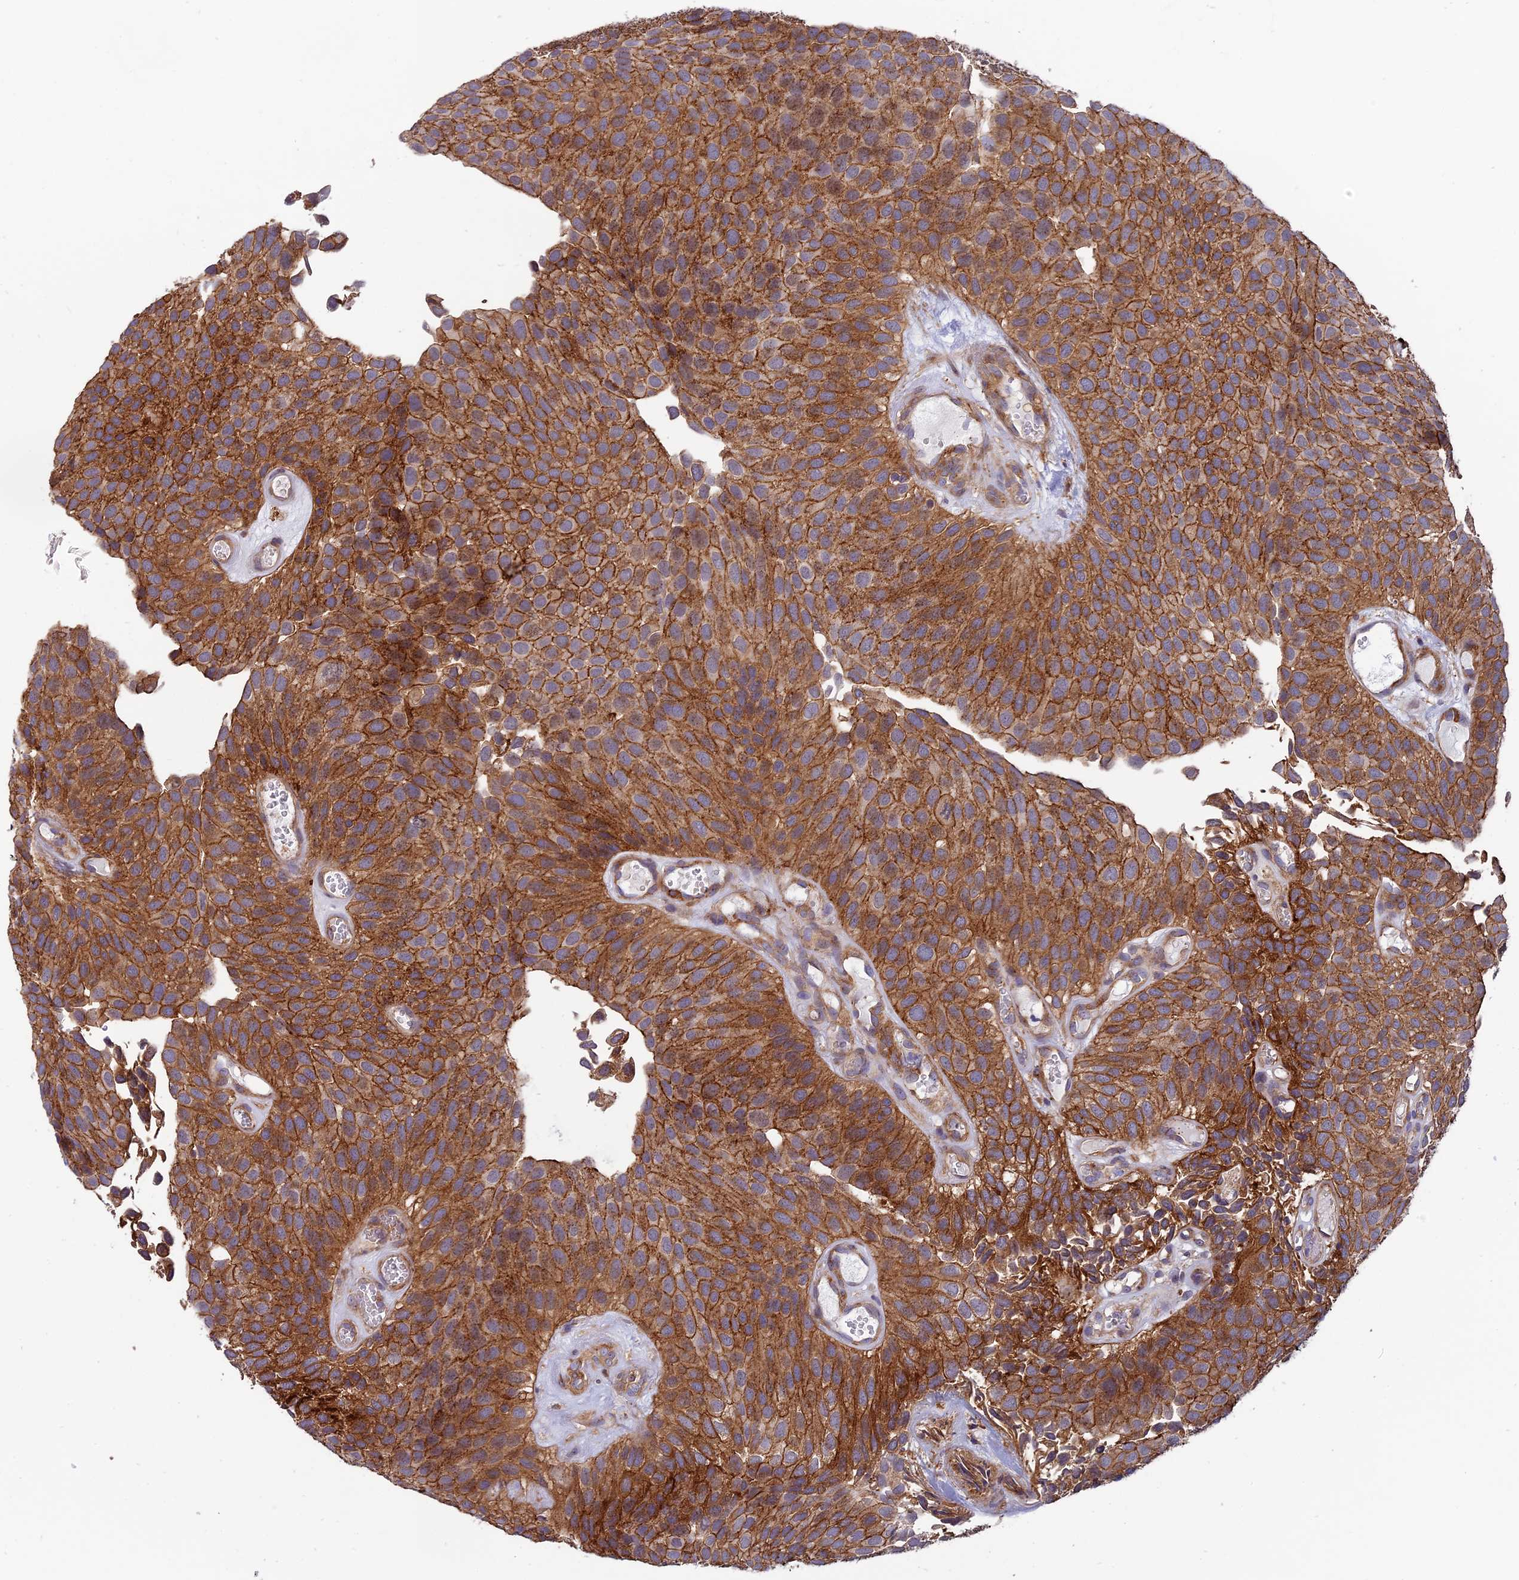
{"staining": {"intensity": "strong", "quantity": ">75%", "location": "cytoplasmic/membranous"}, "tissue": "urothelial cancer", "cell_type": "Tumor cells", "image_type": "cancer", "snomed": [{"axis": "morphology", "description": "Urothelial carcinoma, Low grade"}, {"axis": "topography", "description": "Urinary bladder"}], "caption": "Low-grade urothelial carcinoma stained for a protein (brown) displays strong cytoplasmic/membranous positive positivity in about >75% of tumor cells.", "gene": "EHBP1L1", "patient": {"sex": "male", "age": 89}}